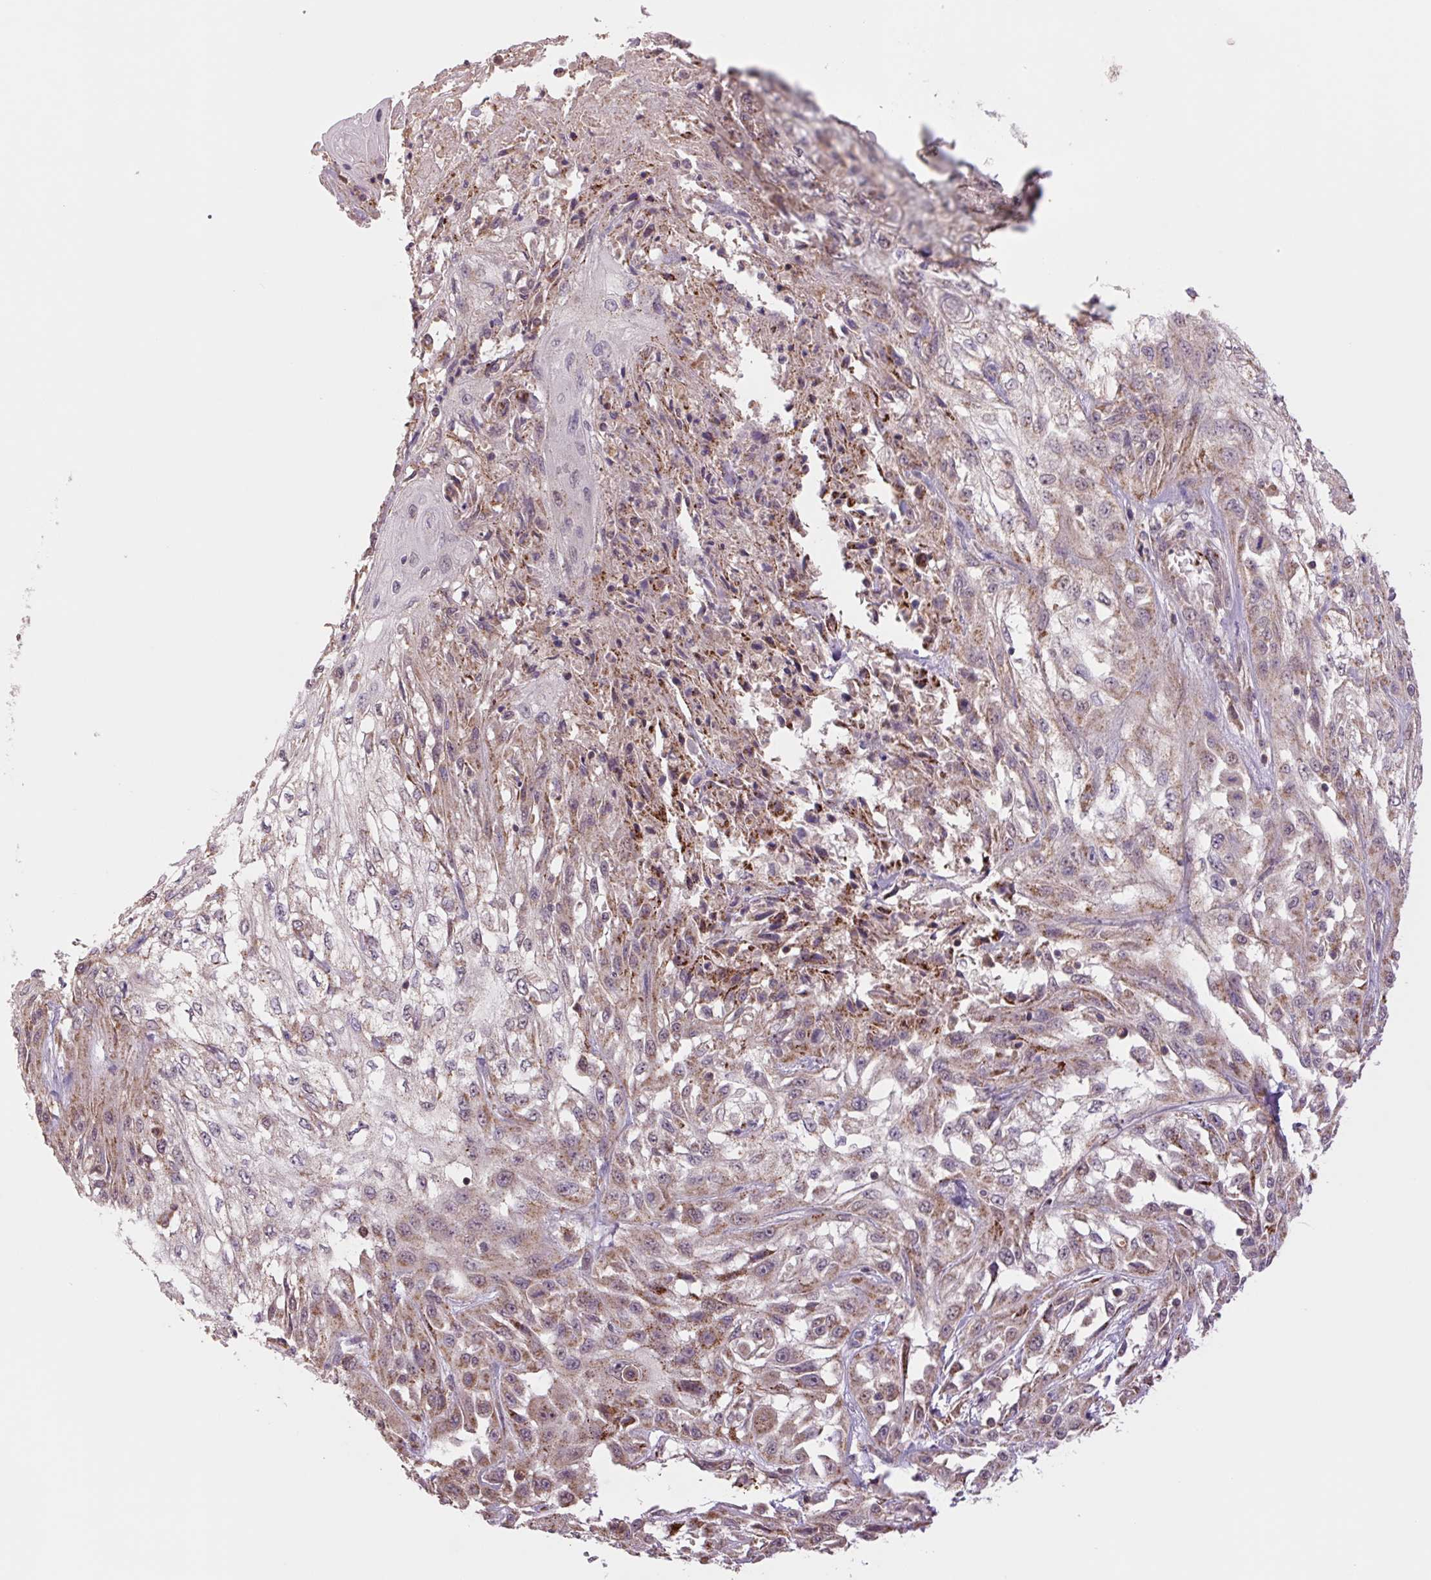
{"staining": {"intensity": "moderate", "quantity": "<25%", "location": "cytoplasmic/membranous"}, "tissue": "skin cancer", "cell_type": "Tumor cells", "image_type": "cancer", "snomed": [{"axis": "morphology", "description": "Squamous cell carcinoma, NOS"}, {"axis": "morphology", "description": "Squamous cell carcinoma, metastatic, NOS"}, {"axis": "topography", "description": "Skin"}, {"axis": "topography", "description": "Lymph node"}], "caption": "Immunohistochemical staining of skin metastatic squamous cell carcinoma shows low levels of moderate cytoplasmic/membranous positivity in about <25% of tumor cells.", "gene": "TMEM160", "patient": {"sex": "male", "age": 75}}